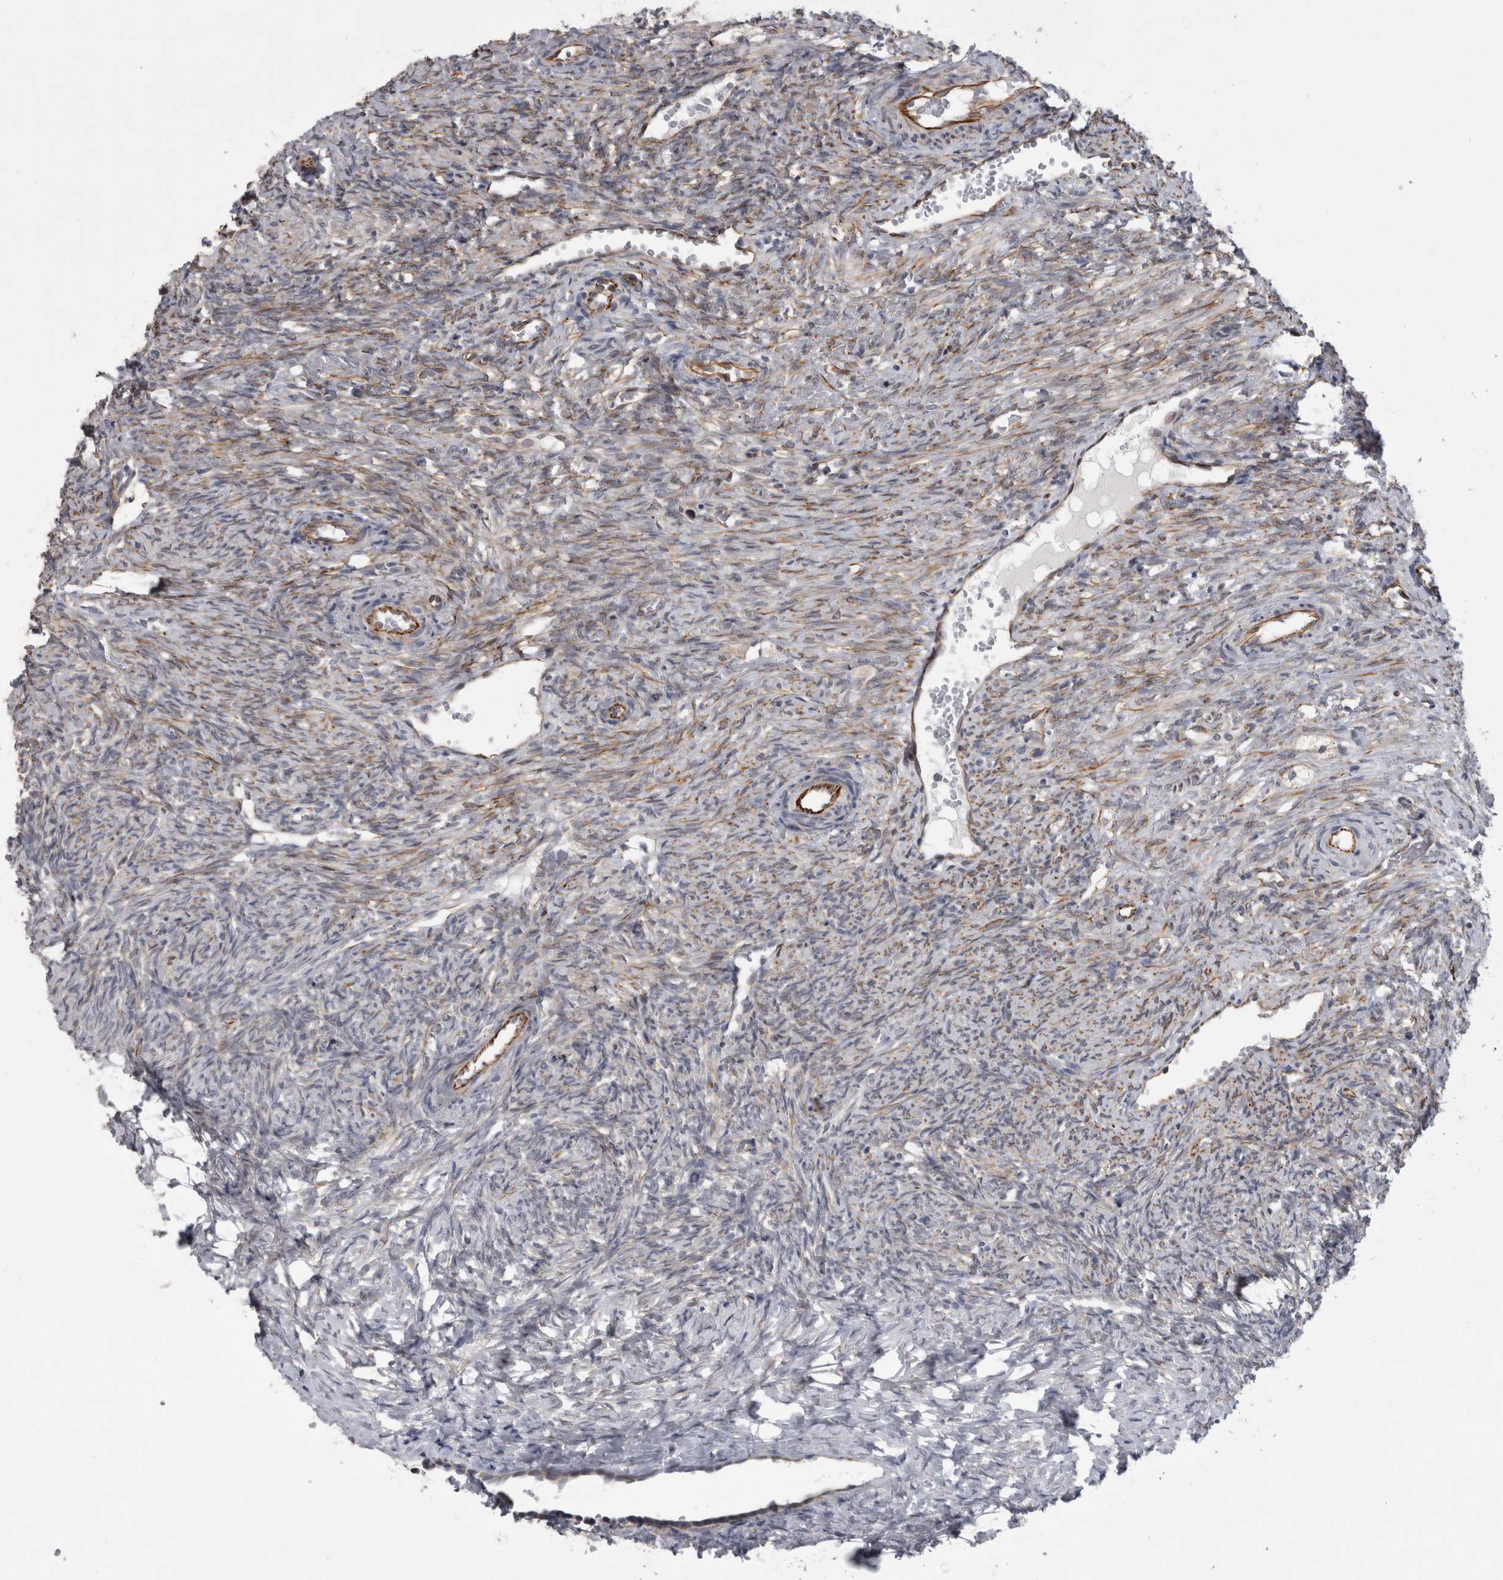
{"staining": {"intensity": "negative", "quantity": "none", "location": "none"}, "tissue": "ovary", "cell_type": "Ovarian stroma cells", "image_type": "normal", "snomed": [{"axis": "morphology", "description": "Normal tissue, NOS"}, {"axis": "topography", "description": "Ovary"}], "caption": "Human ovary stained for a protein using immunohistochemistry displays no expression in ovarian stroma cells.", "gene": "ACOT7", "patient": {"sex": "female", "age": 41}}